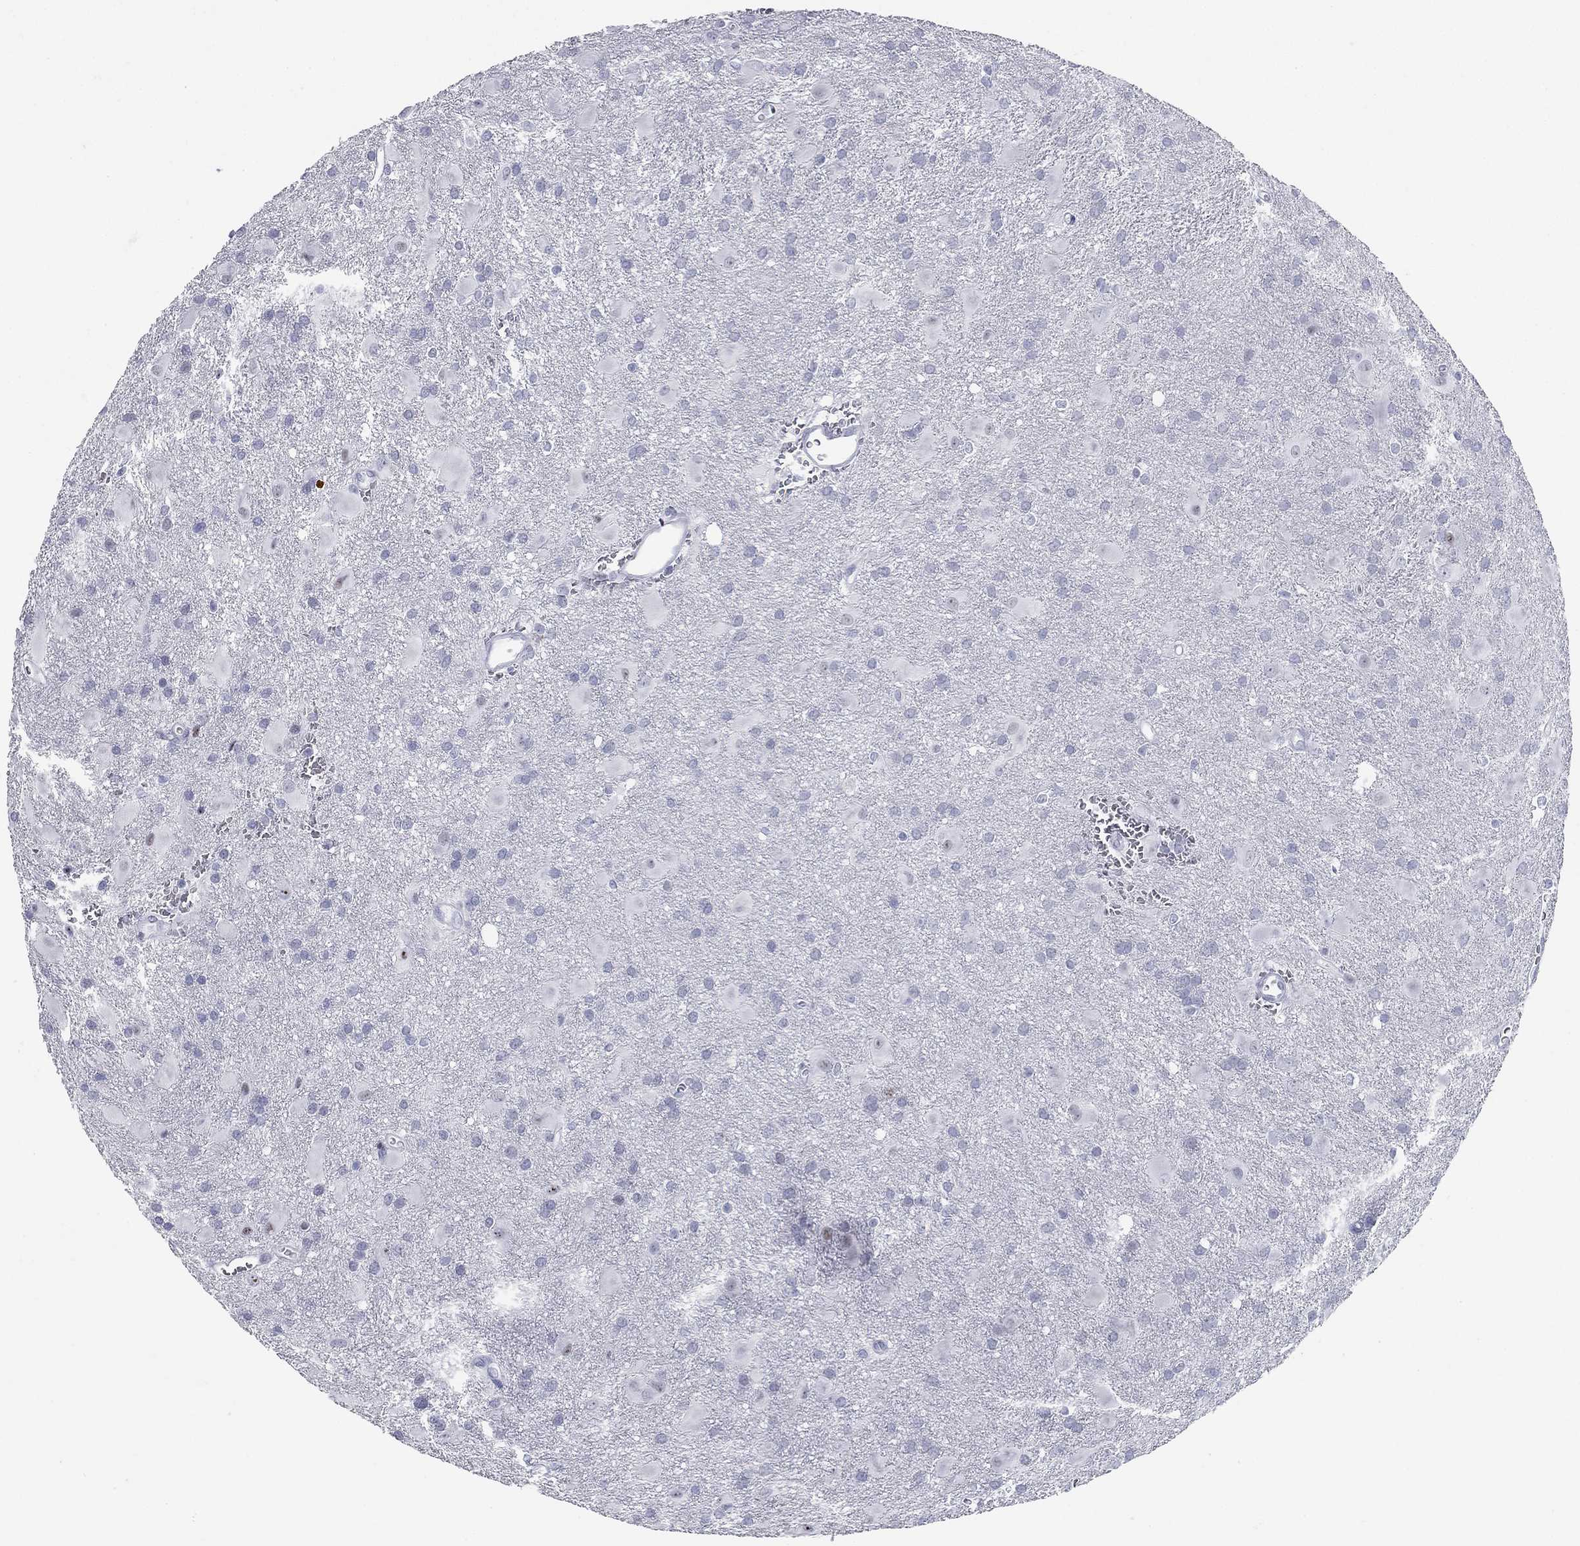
{"staining": {"intensity": "negative", "quantity": "none", "location": "none"}, "tissue": "glioma", "cell_type": "Tumor cells", "image_type": "cancer", "snomed": [{"axis": "morphology", "description": "Glioma, malignant, Low grade"}, {"axis": "topography", "description": "Brain"}], "caption": "Human malignant low-grade glioma stained for a protein using immunohistochemistry displays no expression in tumor cells.", "gene": "ASF1B", "patient": {"sex": "male", "age": 58}}